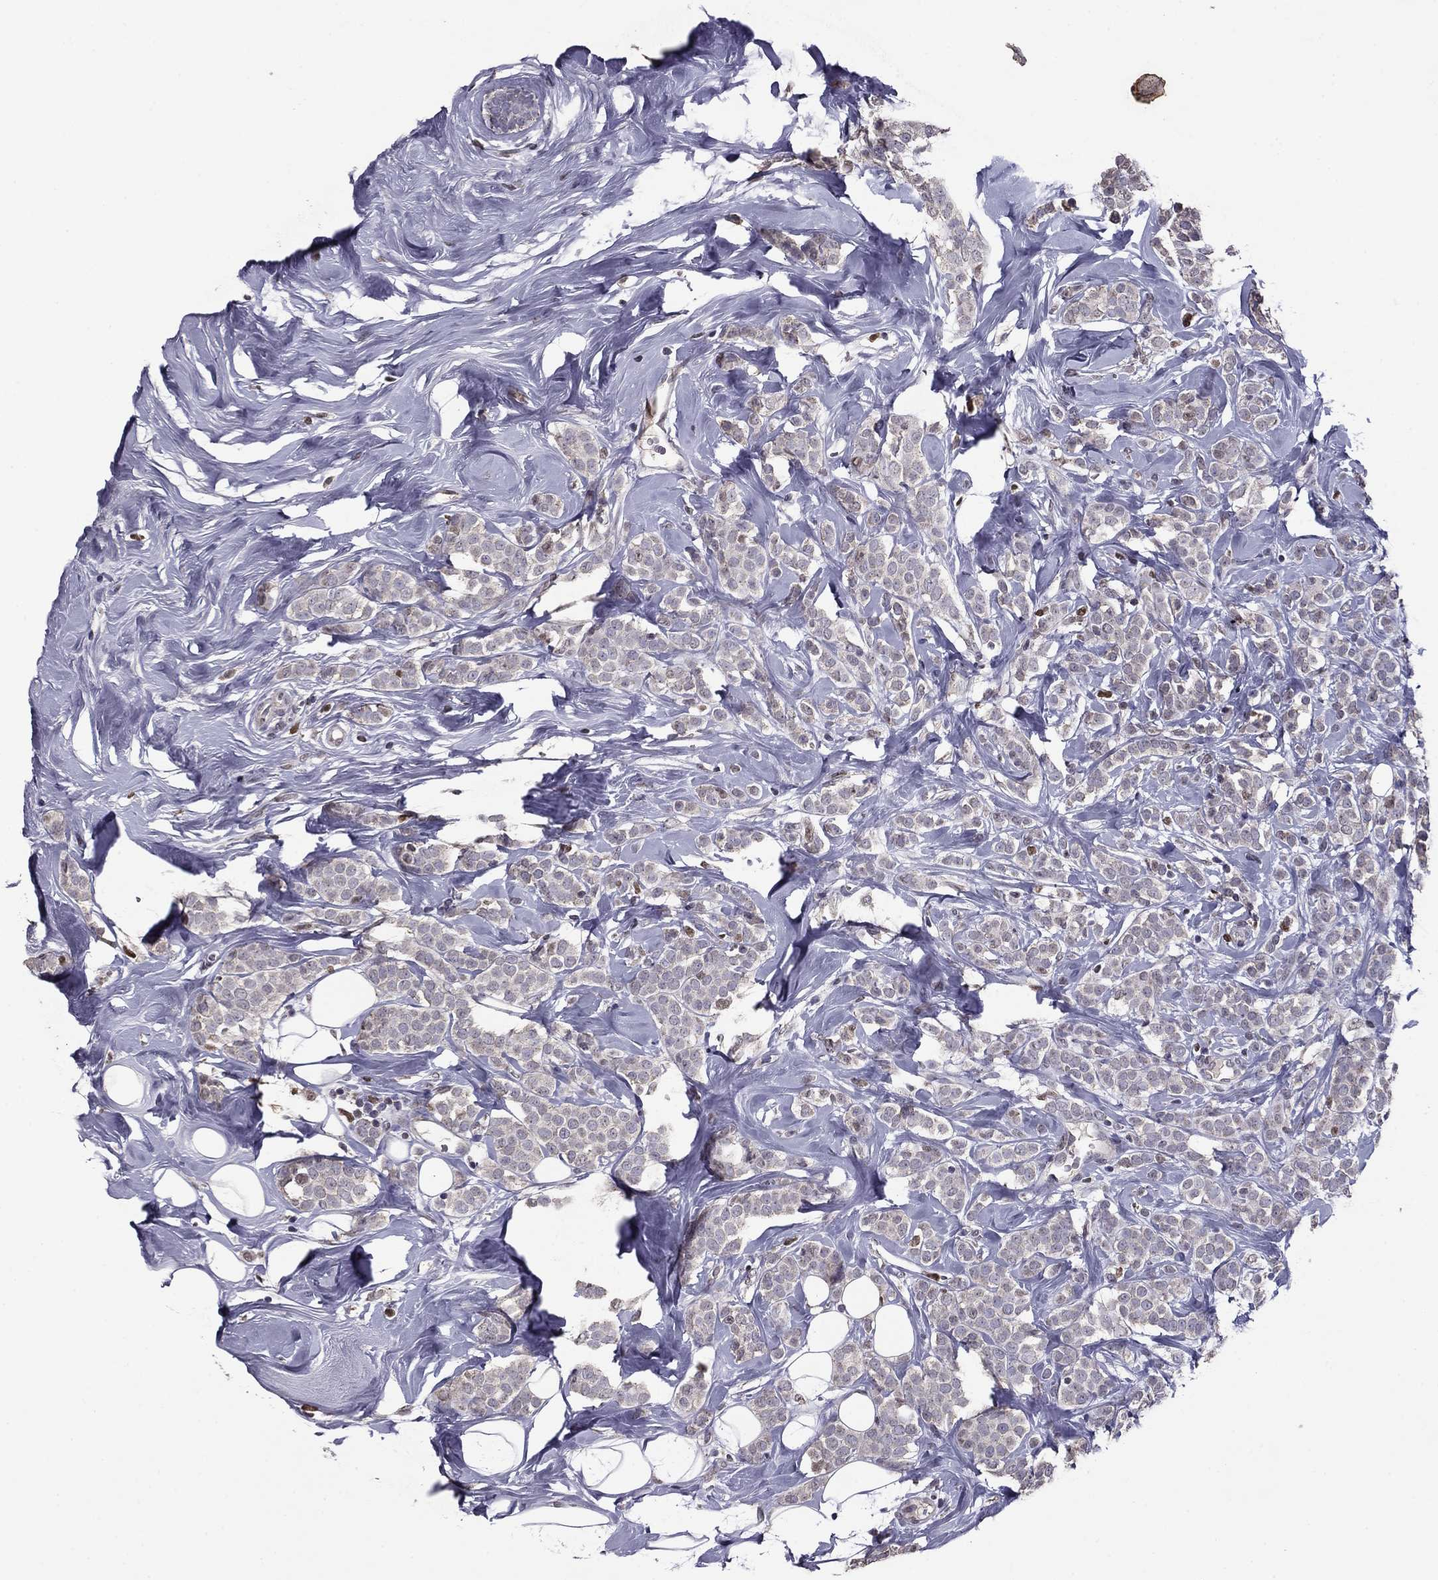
{"staining": {"intensity": "negative", "quantity": "none", "location": "none"}, "tissue": "breast cancer", "cell_type": "Tumor cells", "image_type": "cancer", "snomed": [{"axis": "morphology", "description": "Lobular carcinoma"}, {"axis": "topography", "description": "Breast"}], "caption": "Image shows no significant protein positivity in tumor cells of breast lobular carcinoma.", "gene": "HCN1", "patient": {"sex": "female", "age": 49}}